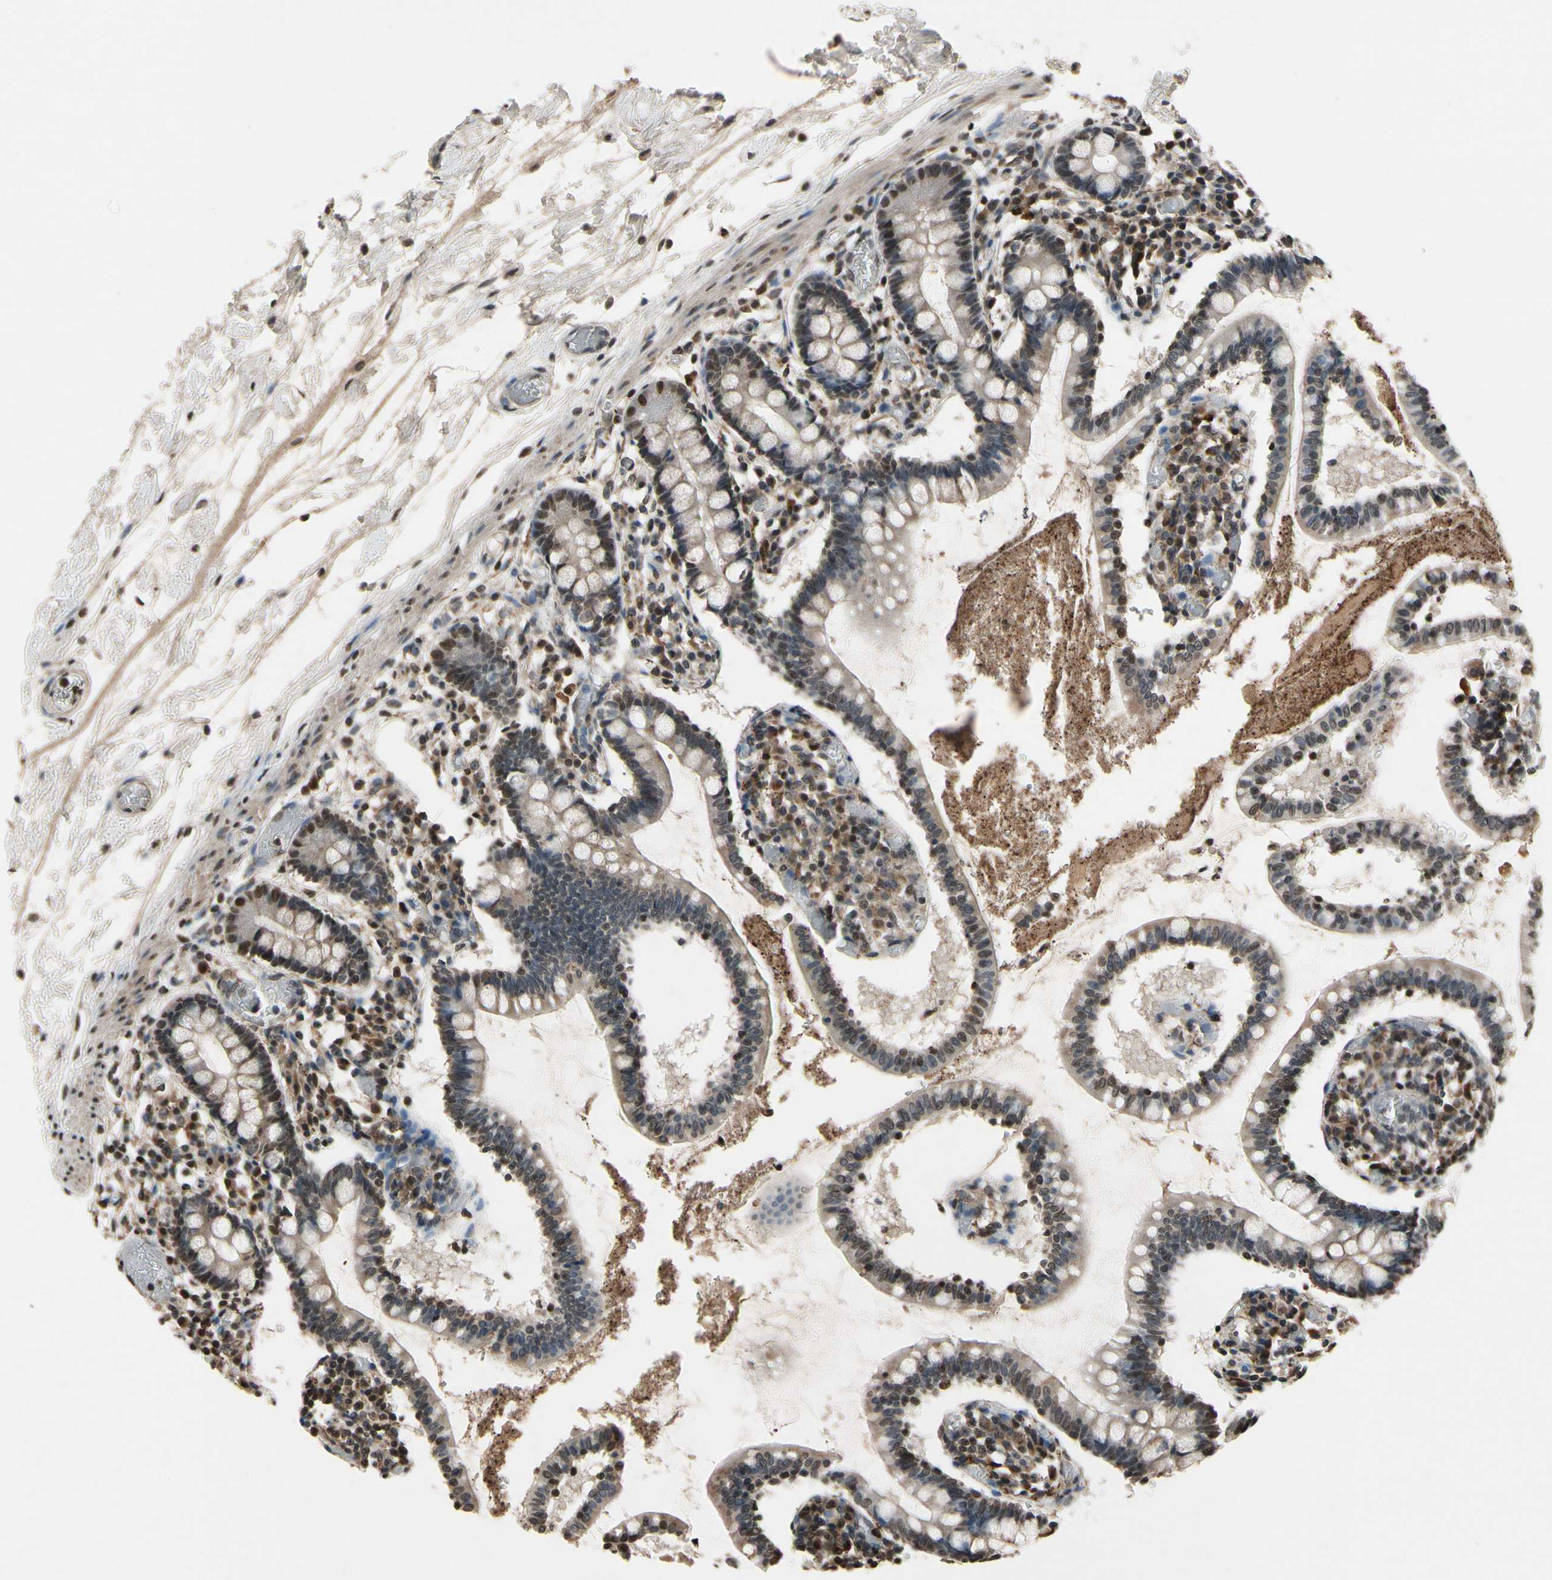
{"staining": {"intensity": "strong", "quantity": ">75%", "location": "nuclear"}, "tissue": "small intestine", "cell_type": "Glandular cells", "image_type": "normal", "snomed": [{"axis": "morphology", "description": "Normal tissue, NOS"}, {"axis": "topography", "description": "Small intestine"}], "caption": "Benign small intestine reveals strong nuclear staining in about >75% of glandular cells (DAB = brown stain, brightfield microscopy at high magnification)..", "gene": "HIPK2", "patient": {"sex": "female", "age": 61}}